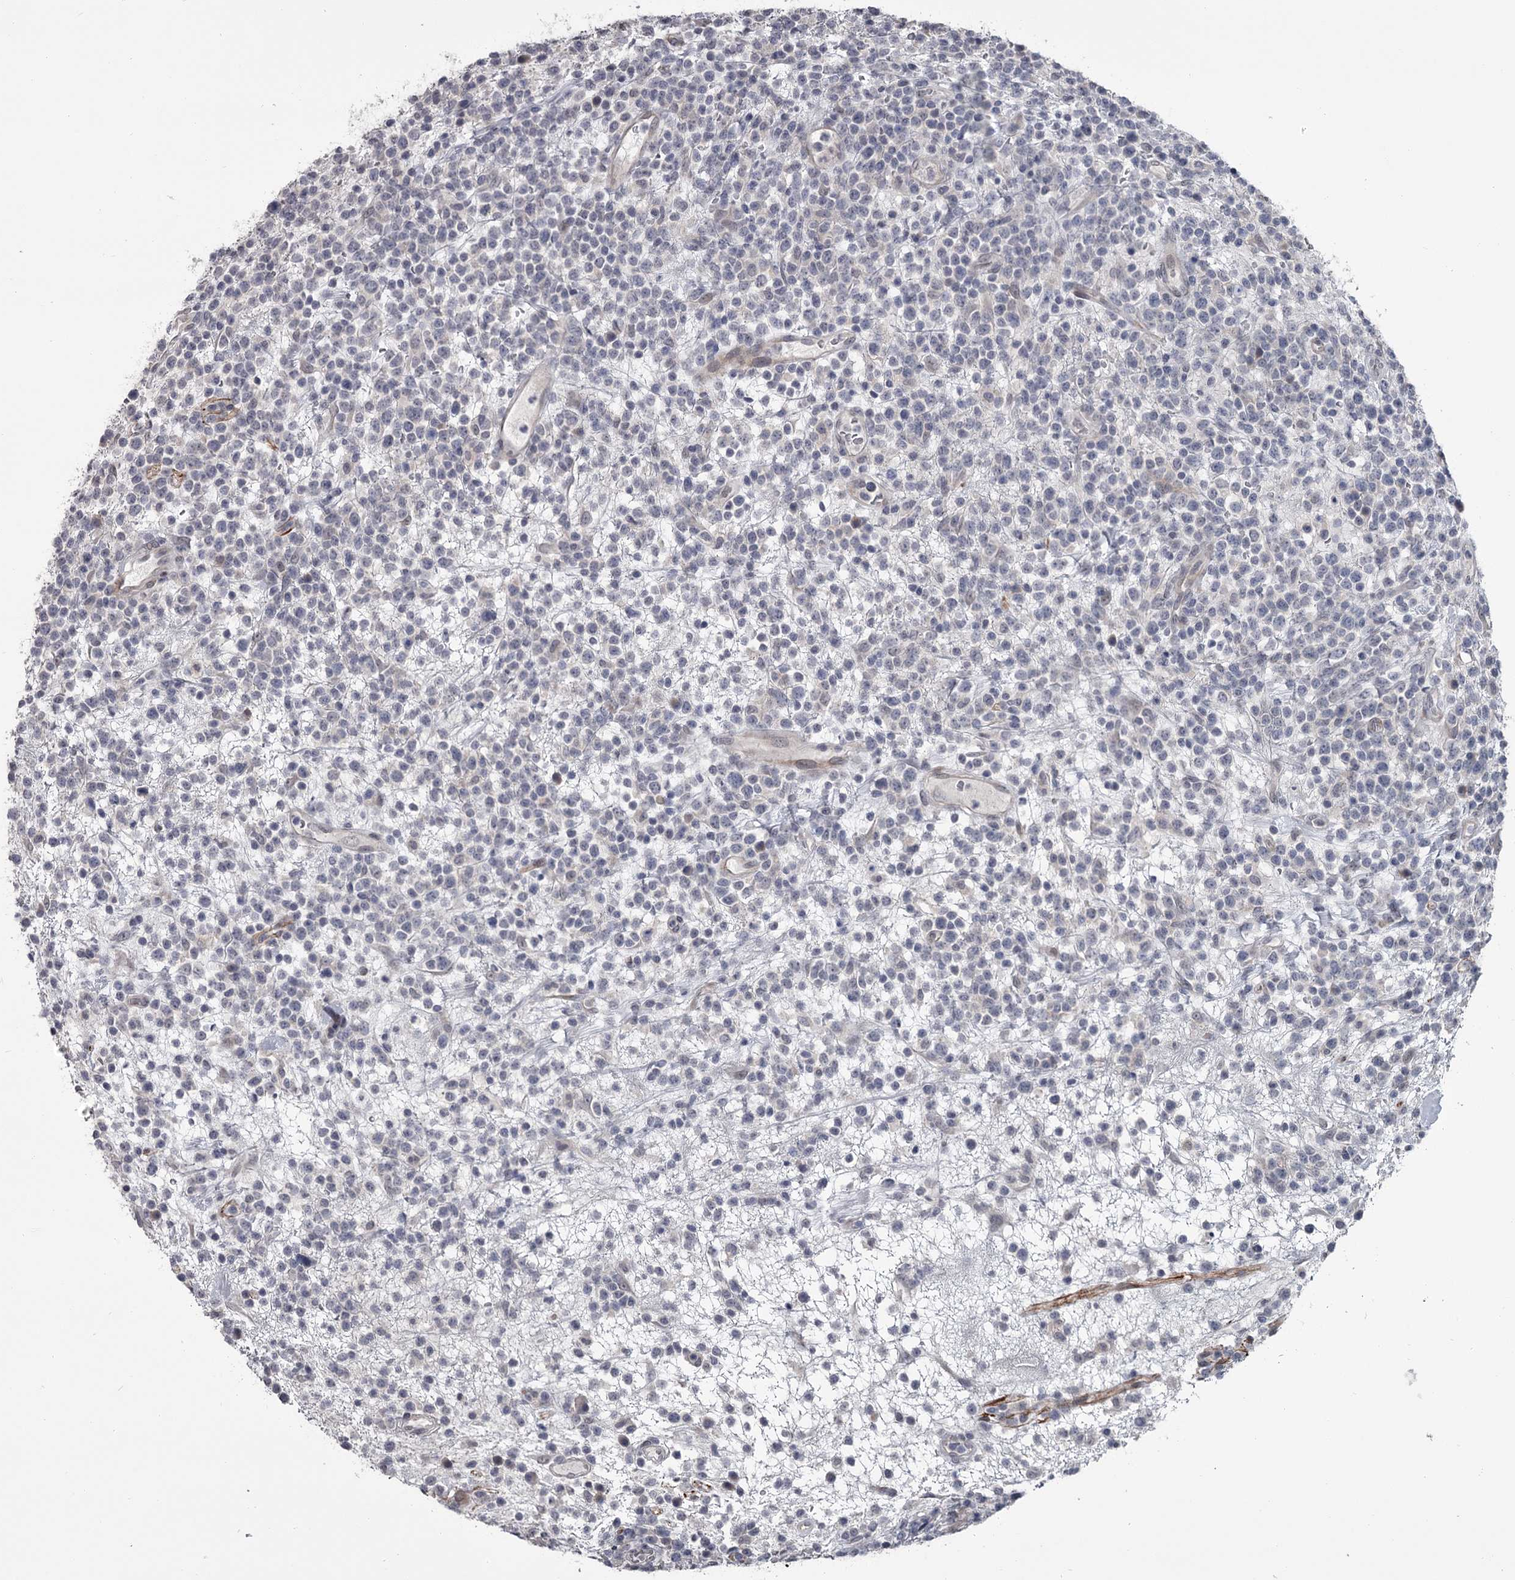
{"staining": {"intensity": "negative", "quantity": "none", "location": "none"}, "tissue": "lymphoma", "cell_type": "Tumor cells", "image_type": "cancer", "snomed": [{"axis": "morphology", "description": "Malignant lymphoma, non-Hodgkin's type, High grade"}, {"axis": "topography", "description": "Colon"}], "caption": "IHC micrograph of lymphoma stained for a protein (brown), which displays no expression in tumor cells.", "gene": "PRPF40B", "patient": {"sex": "female", "age": 53}}